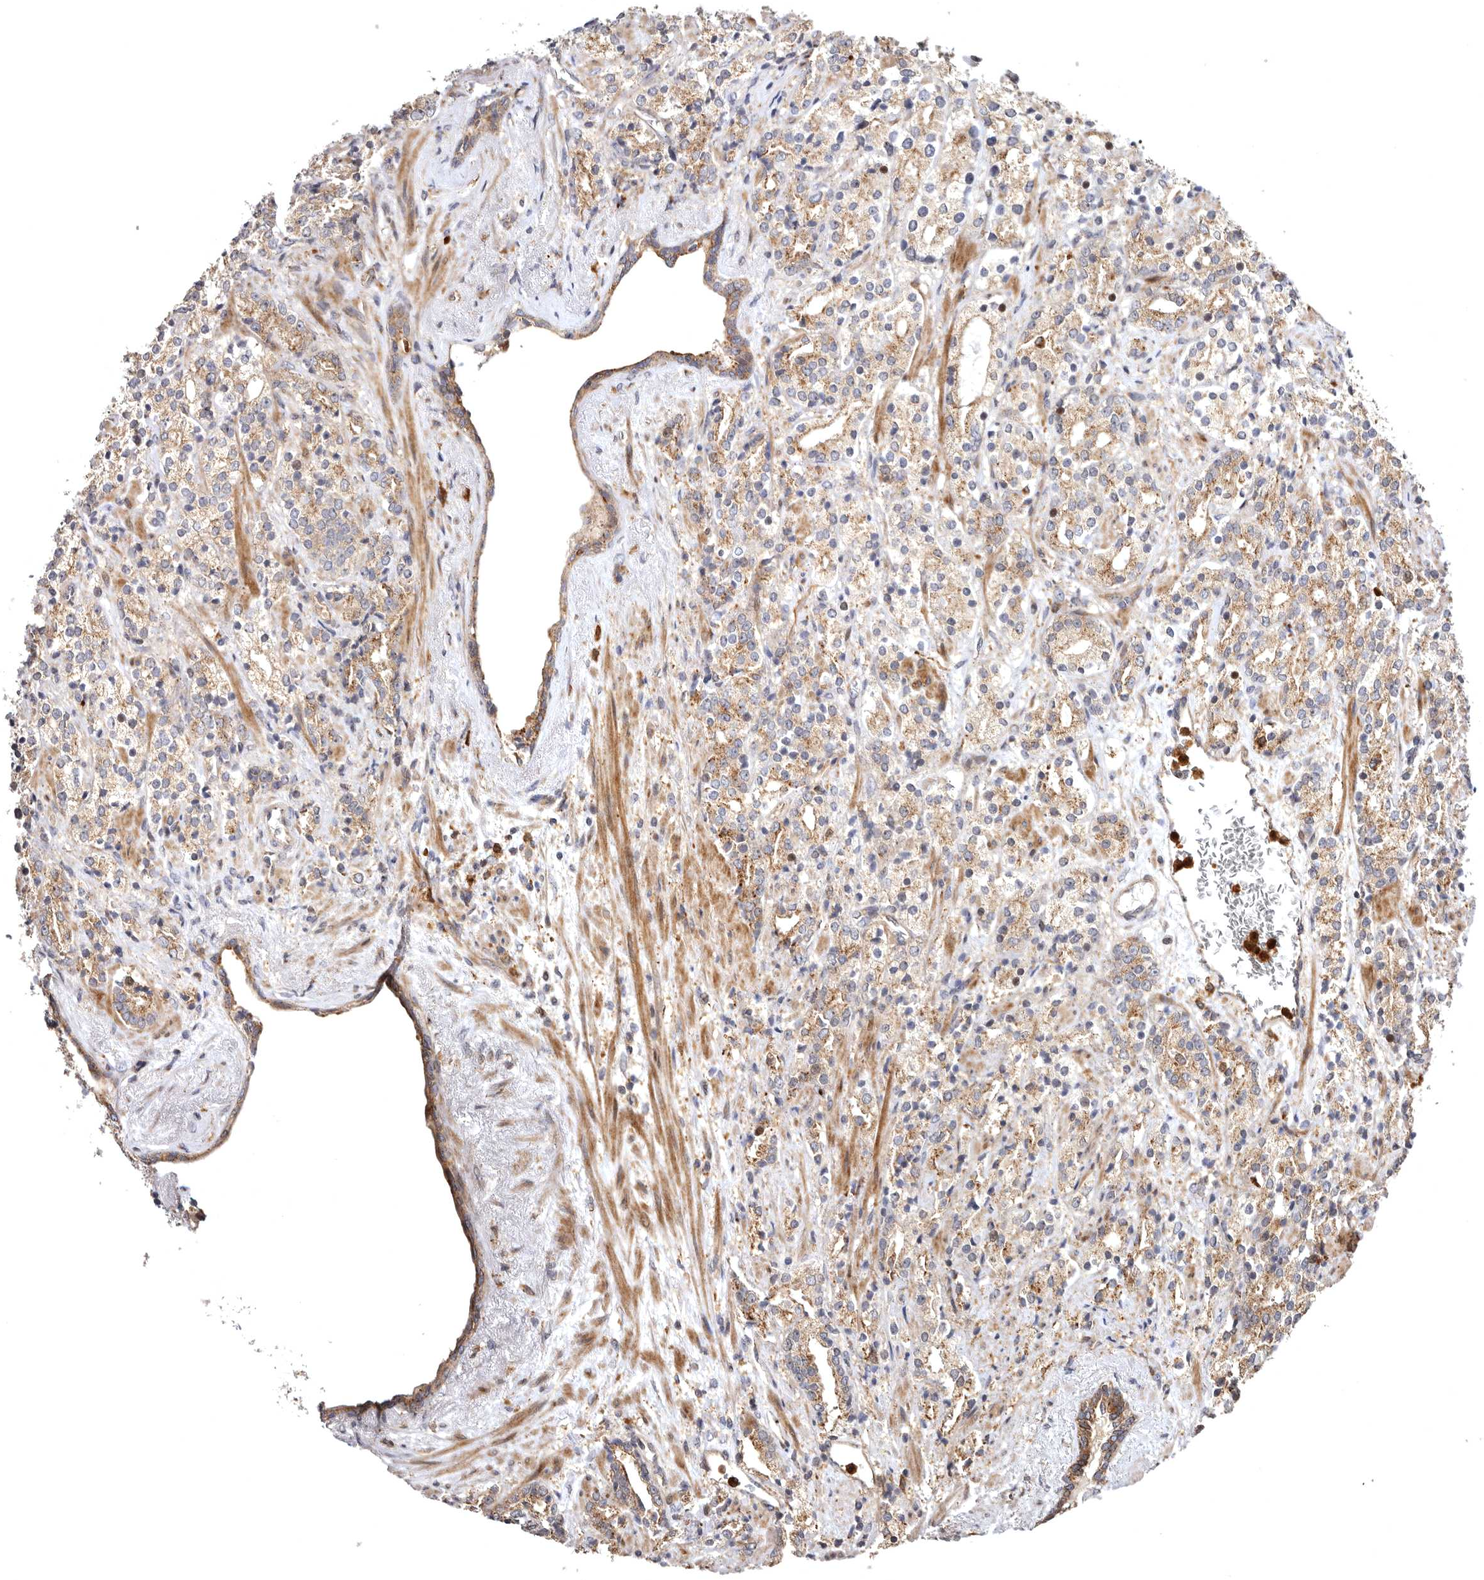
{"staining": {"intensity": "moderate", "quantity": ">75%", "location": "cytoplasmic/membranous"}, "tissue": "prostate cancer", "cell_type": "Tumor cells", "image_type": "cancer", "snomed": [{"axis": "morphology", "description": "Adenocarcinoma, High grade"}, {"axis": "topography", "description": "Prostate"}], "caption": "Tumor cells display medium levels of moderate cytoplasmic/membranous staining in about >75% of cells in adenocarcinoma (high-grade) (prostate).", "gene": "FGFR4", "patient": {"sex": "male", "age": 71}}